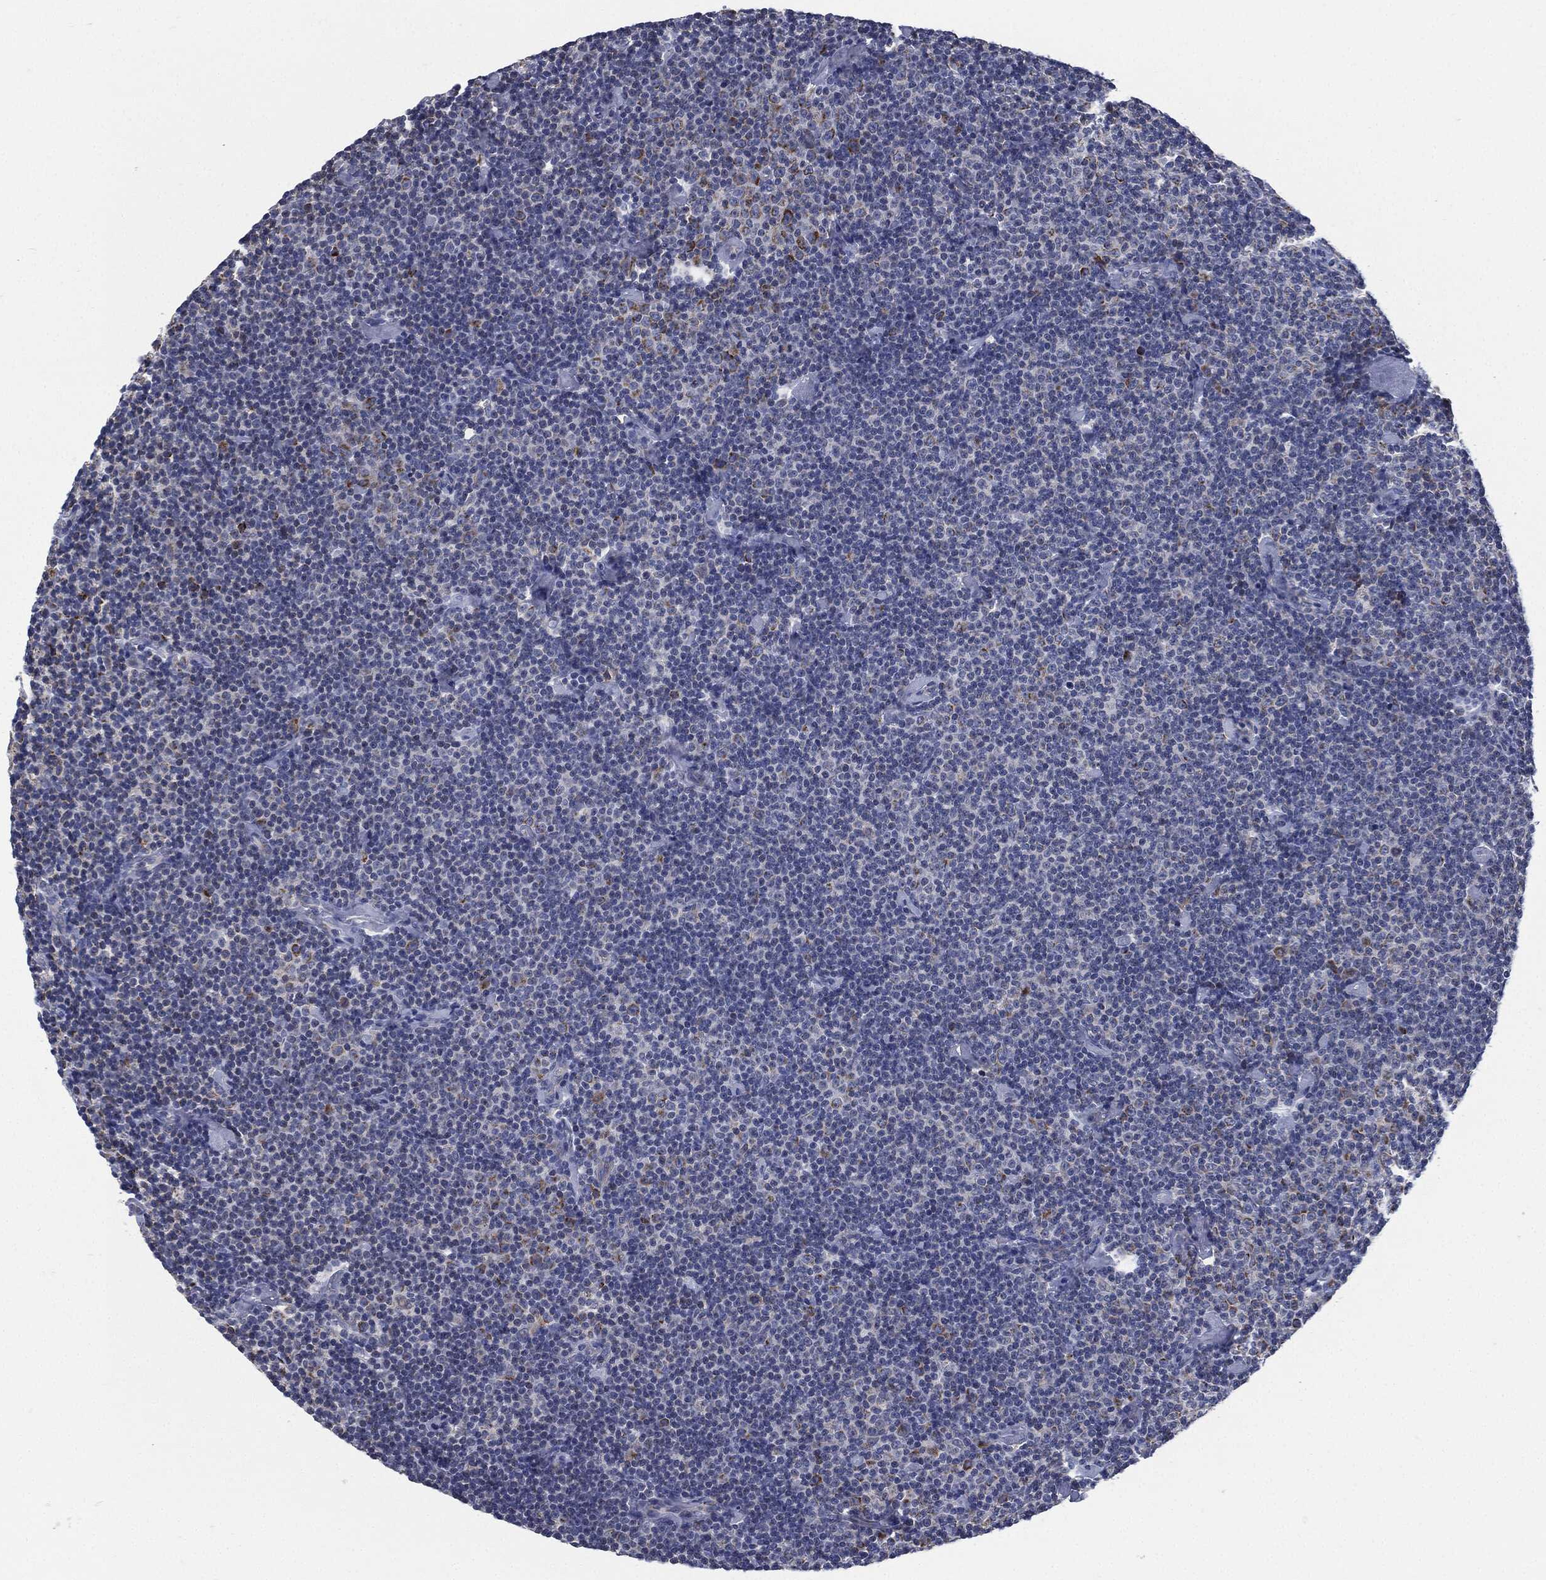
{"staining": {"intensity": "negative", "quantity": "none", "location": "none"}, "tissue": "lymphoma", "cell_type": "Tumor cells", "image_type": "cancer", "snomed": [{"axis": "morphology", "description": "Malignant lymphoma, non-Hodgkin's type, Low grade"}, {"axis": "topography", "description": "Lymph node"}], "caption": "An IHC image of lymphoma is shown. There is no staining in tumor cells of lymphoma. Brightfield microscopy of immunohistochemistry (IHC) stained with DAB (3,3'-diaminobenzidine) (brown) and hematoxylin (blue), captured at high magnification.", "gene": "SIGLEC9", "patient": {"sex": "male", "age": 81}}